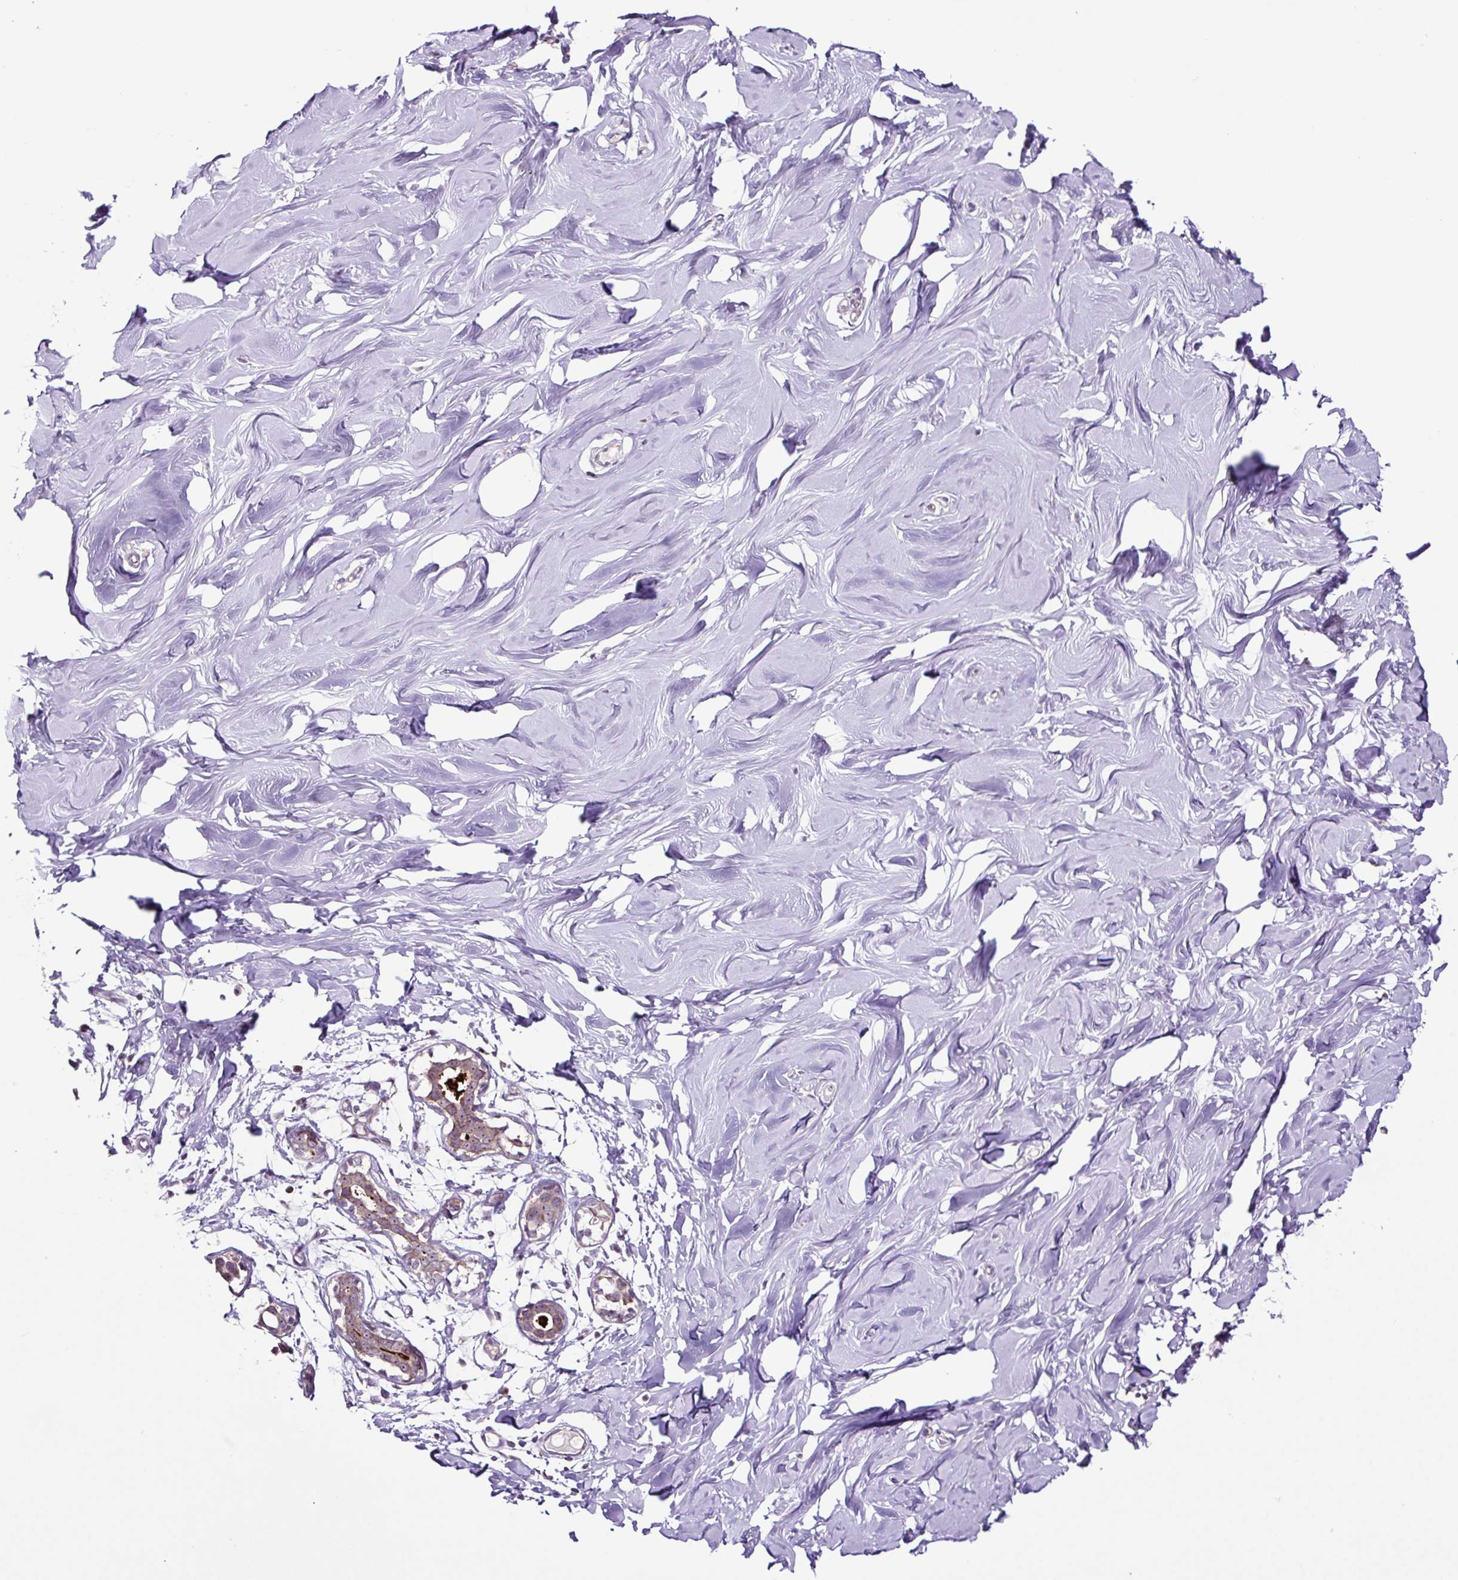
{"staining": {"intensity": "negative", "quantity": "none", "location": "none"}, "tissue": "breast", "cell_type": "Adipocytes", "image_type": "normal", "snomed": [{"axis": "morphology", "description": "Normal tissue, NOS"}, {"axis": "topography", "description": "Breast"}], "caption": "This micrograph is of unremarkable breast stained with IHC to label a protein in brown with the nuclei are counter-stained blue. There is no staining in adipocytes.", "gene": "NOM1", "patient": {"sex": "female", "age": 27}}